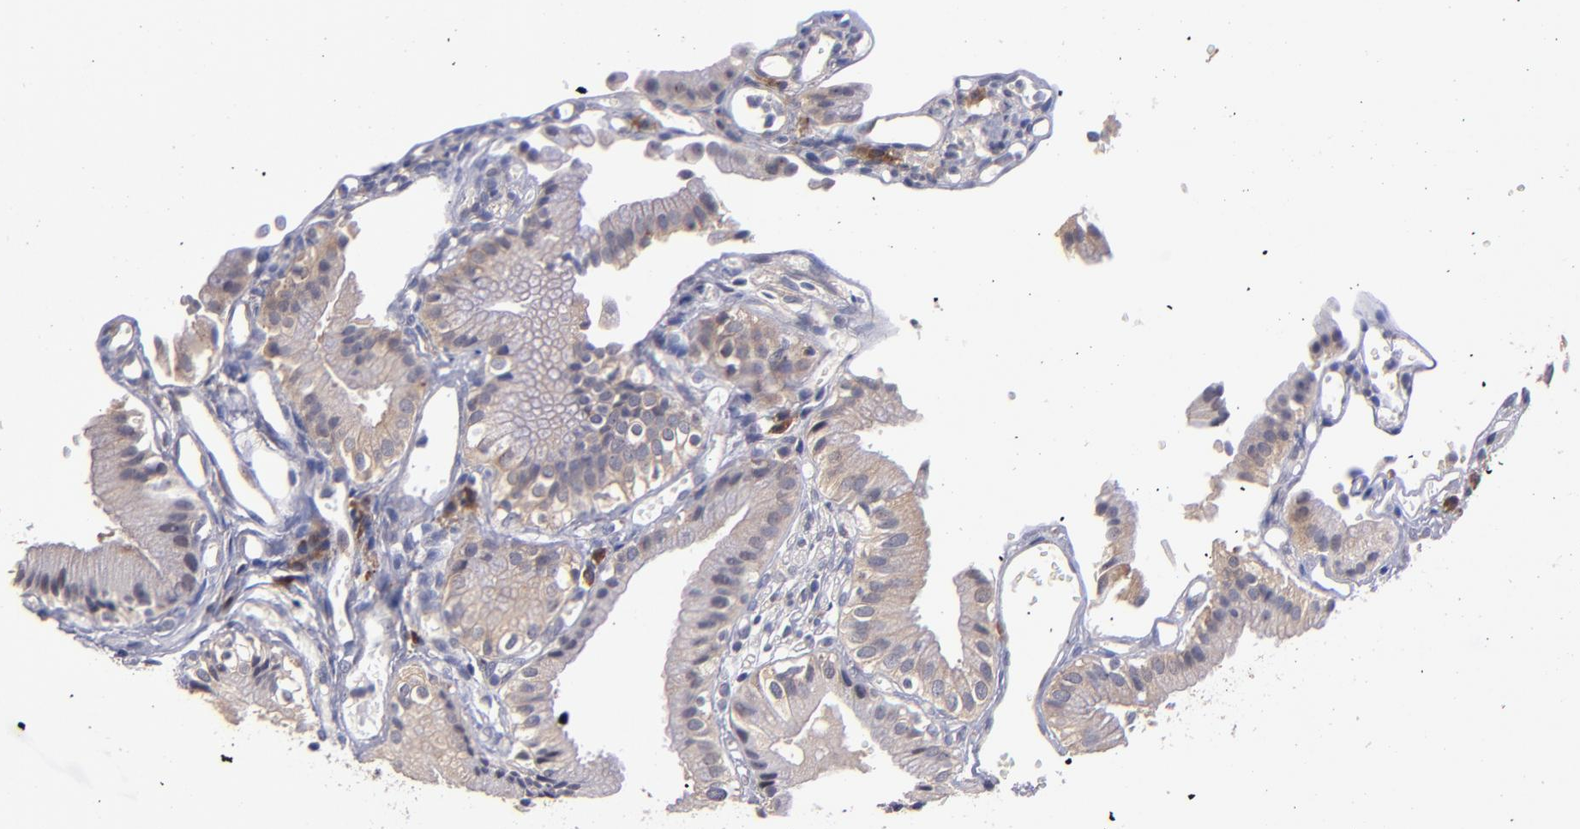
{"staining": {"intensity": "weak", "quantity": ">75%", "location": "cytoplasmic/membranous"}, "tissue": "gallbladder", "cell_type": "Glandular cells", "image_type": "normal", "snomed": [{"axis": "morphology", "description": "Normal tissue, NOS"}, {"axis": "topography", "description": "Gallbladder"}], "caption": "Immunohistochemistry (IHC) photomicrograph of unremarkable gallbladder stained for a protein (brown), which exhibits low levels of weak cytoplasmic/membranous staining in about >75% of glandular cells.", "gene": "EIF3L", "patient": {"sex": "male", "age": 65}}